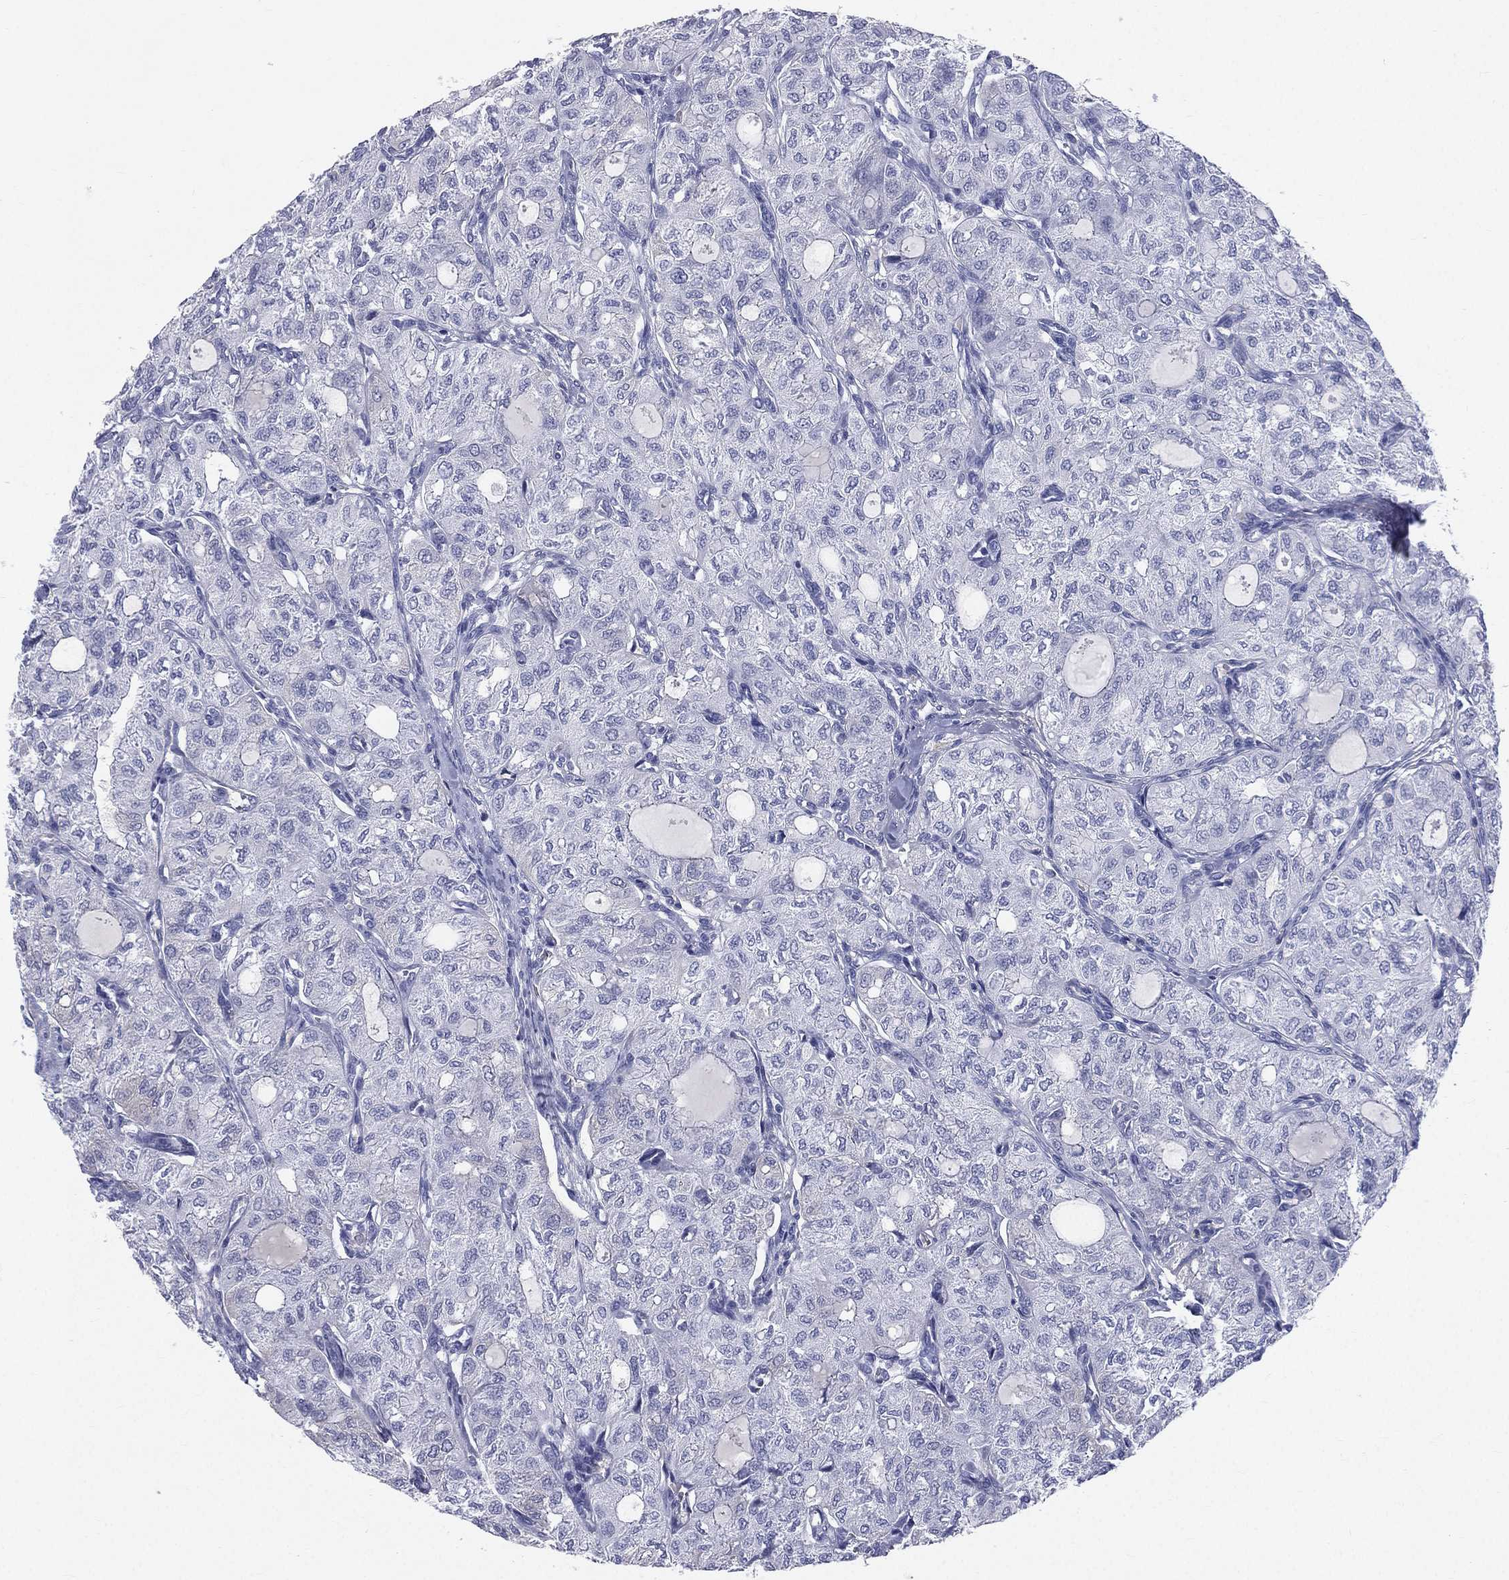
{"staining": {"intensity": "negative", "quantity": "none", "location": "none"}, "tissue": "thyroid cancer", "cell_type": "Tumor cells", "image_type": "cancer", "snomed": [{"axis": "morphology", "description": "Follicular adenoma carcinoma, NOS"}, {"axis": "topography", "description": "Thyroid gland"}], "caption": "DAB (3,3'-diaminobenzidine) immunohistochemical staining of human follicular adenoma carcinoma (thyroid) exhibits no significant positivity in tumor cells.", "gene": "HP", "patient": {"sex": "male", "age": 75}}